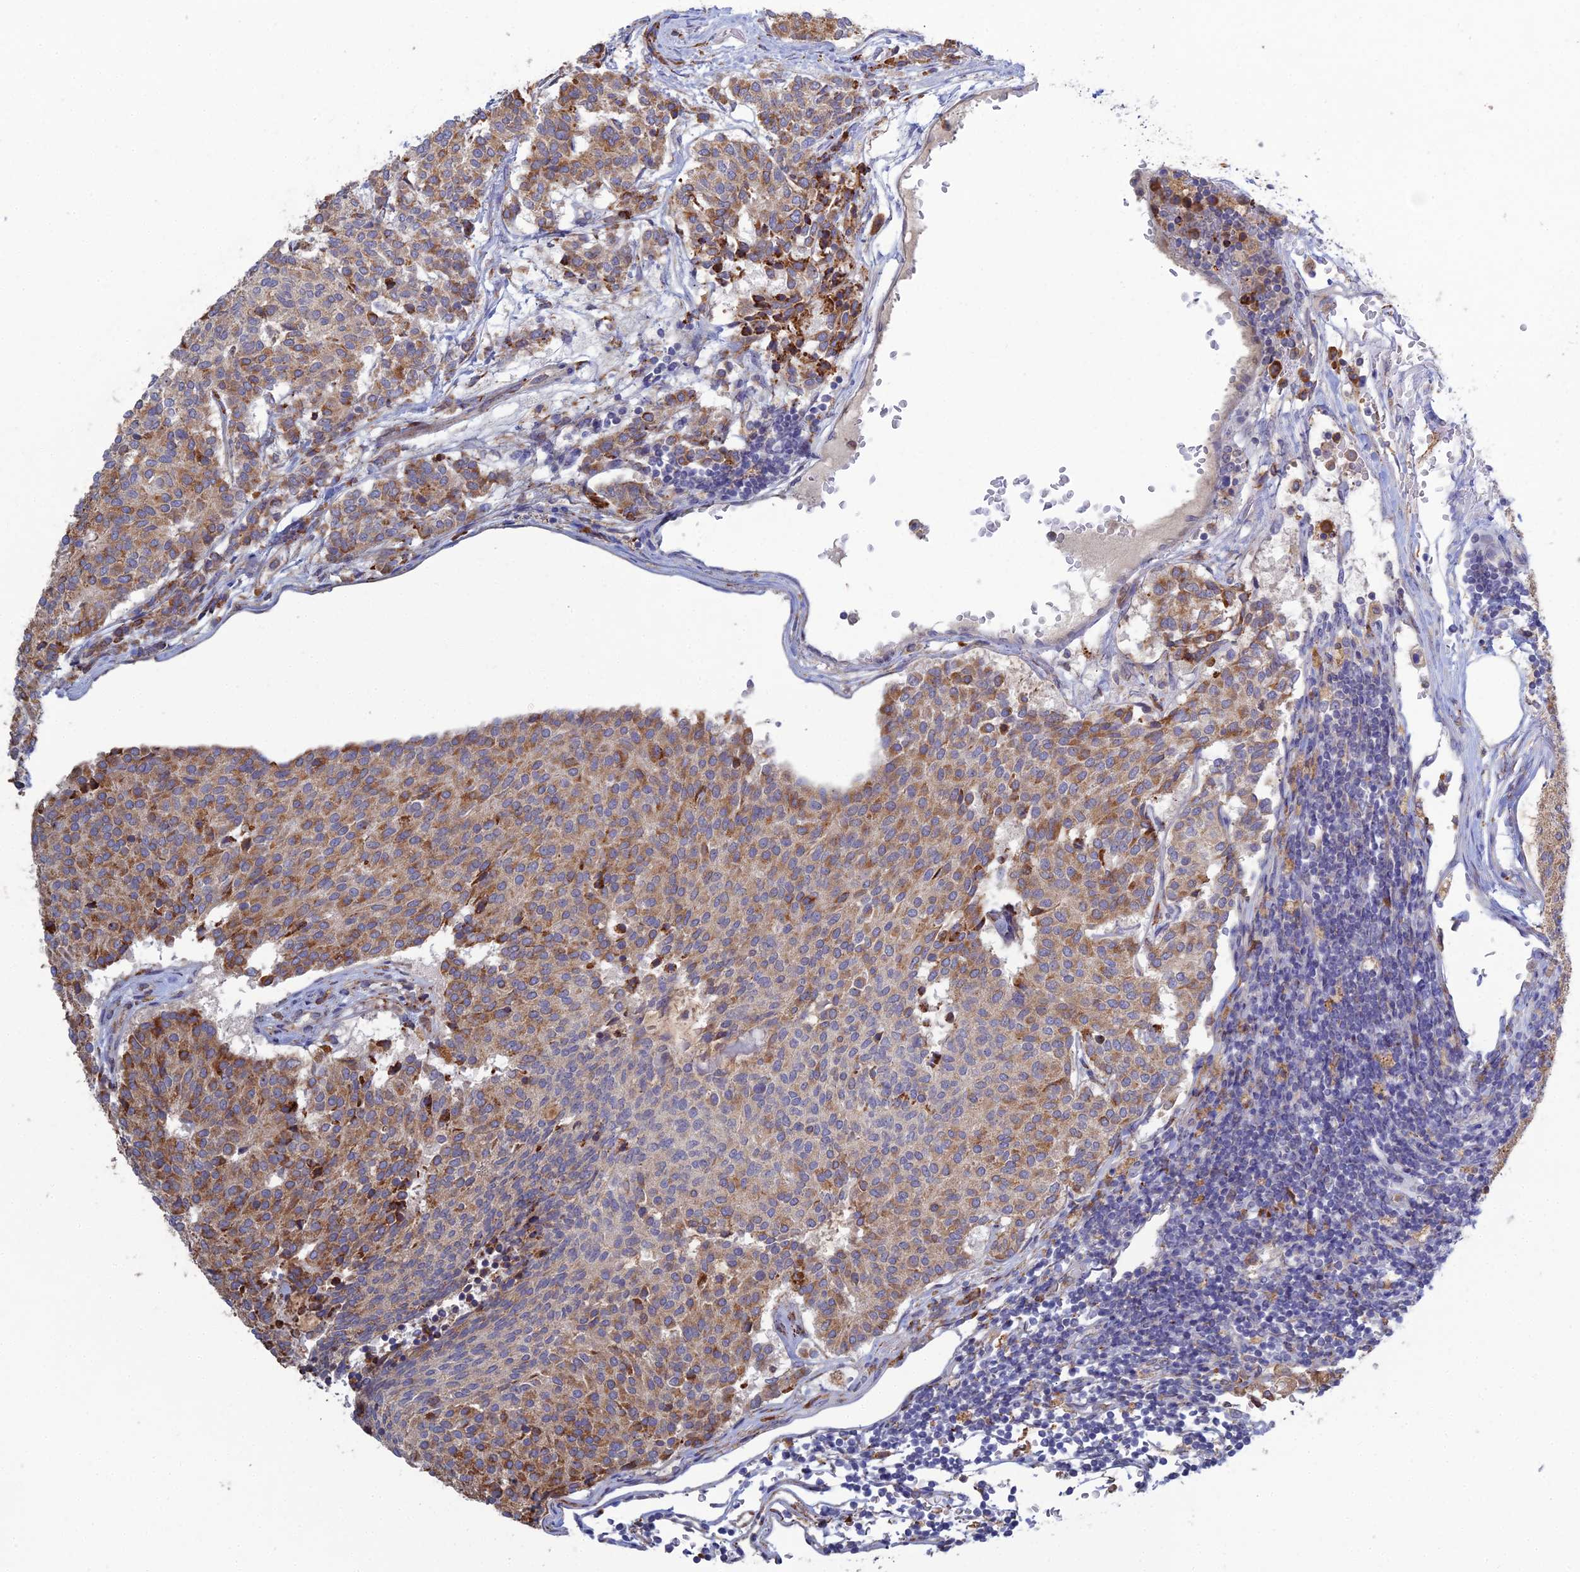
{"staining": {"intensity": "moderate", "quantity": "25%-75%", "location": "cytoplasmic/membranous"}, "tissue": "carcinoid", "cell_type": "Tumor cells", "image_type": "cancer", "snomed": [{"axis": "morphology", "description": "Carcinoid, malignant, NOS"}, {"axis": "topography", "description": "Pancreas"}], "caption": "Carcinoid stained for a protein (brown) reveals moderate cytoplasmic/membranous positive positivity in about 25%-75% of tumor cells.", "gene": "TRAPPC6A", "patient": {"sex": "female", "age": 54}}